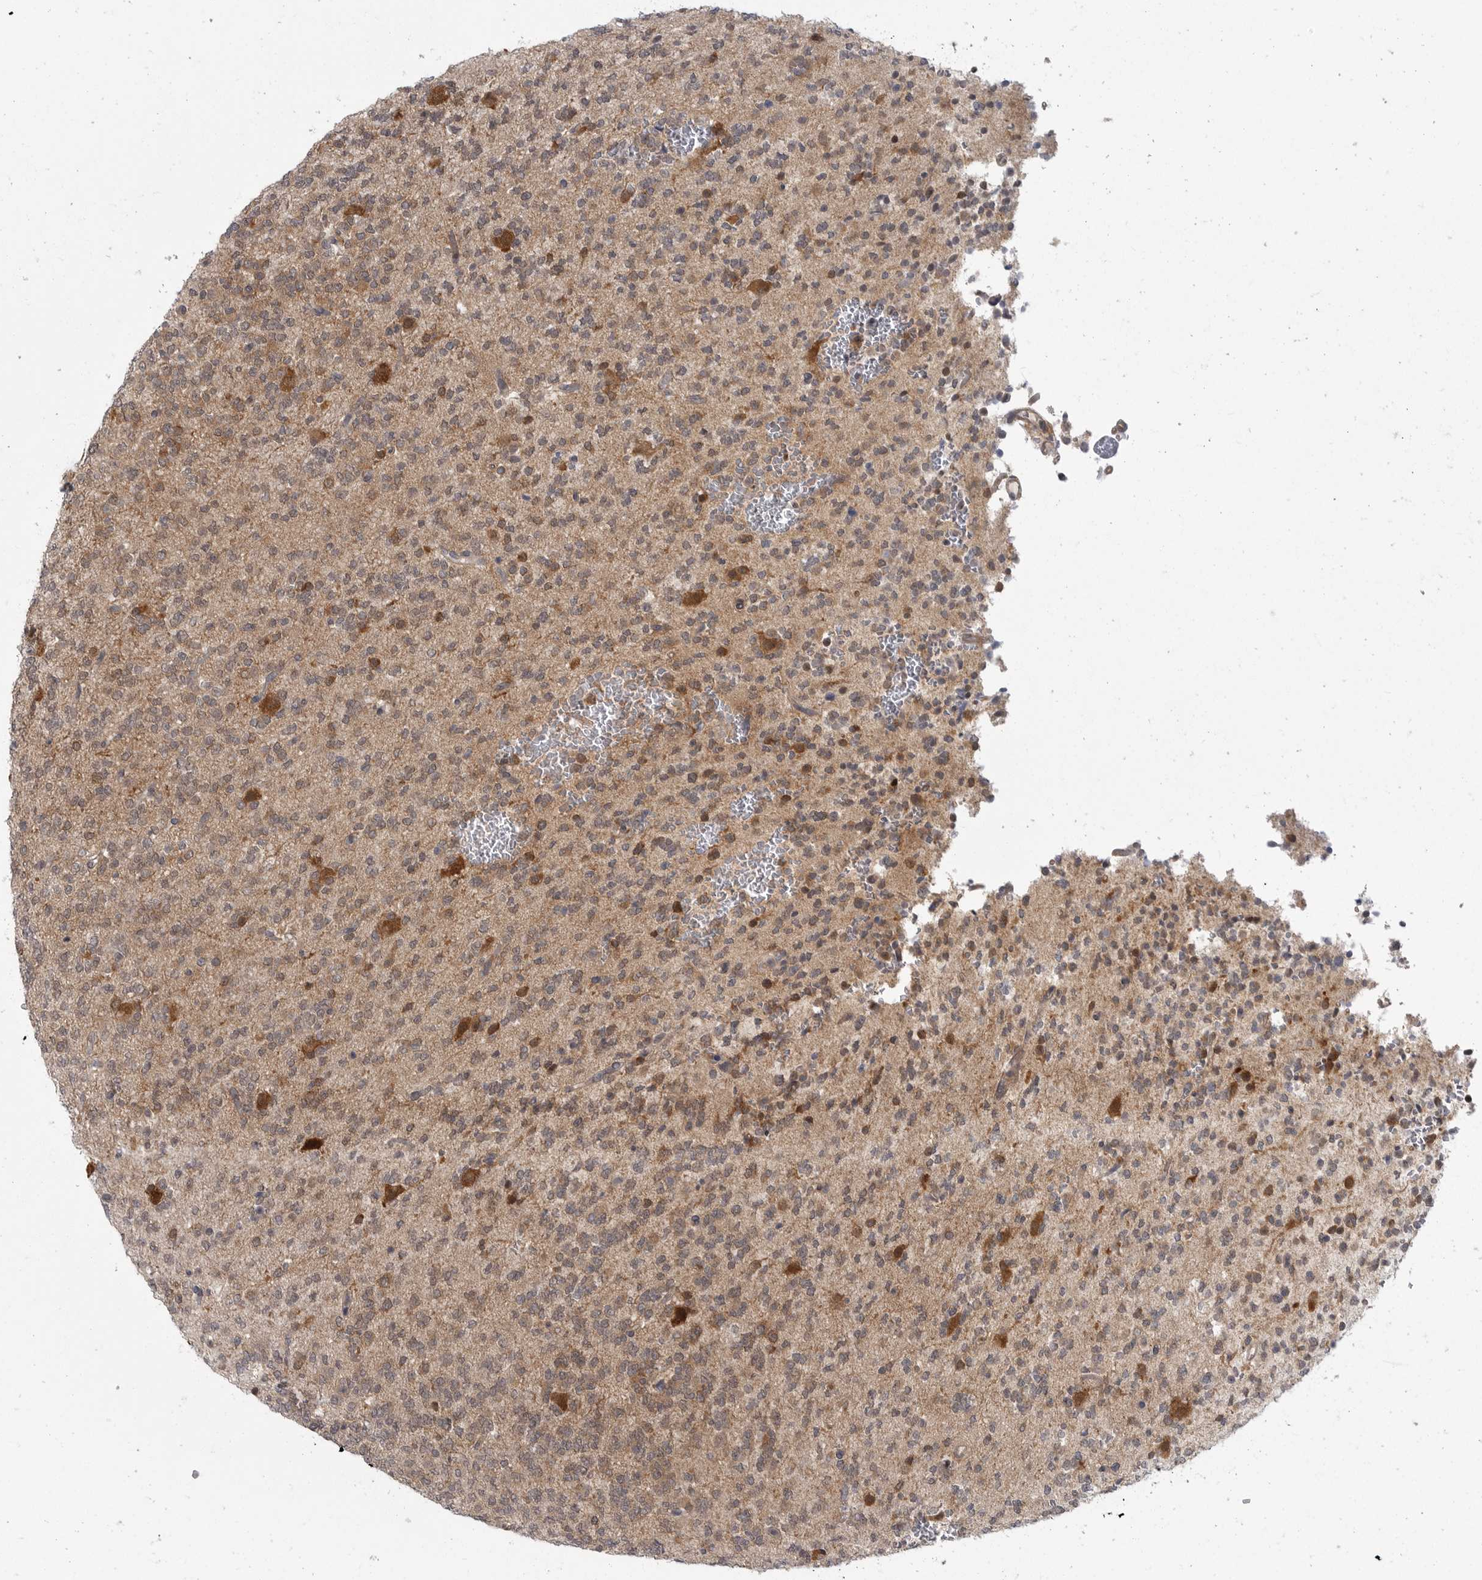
{"staining": {"intensity": "moderate", "quantity": "25%-75%", "location": "cytoplasmic/membranous"}, "tissue": "glioma", "cell_type": "Tumor cells", "image_type": "cancer", "snomed": [{"axis": "morphology", "description": "Glioma, malignant, Low grade"}, {"axis": "topography", "description": "Brain"}], "caption": "Tumor cells display medium levels of moderate cytoplasmic/membranous expression in approximately 25%-75% of cells in human glioma.", "gene": "CACYBP", "patient": {"sex": "male", "age": 38}}